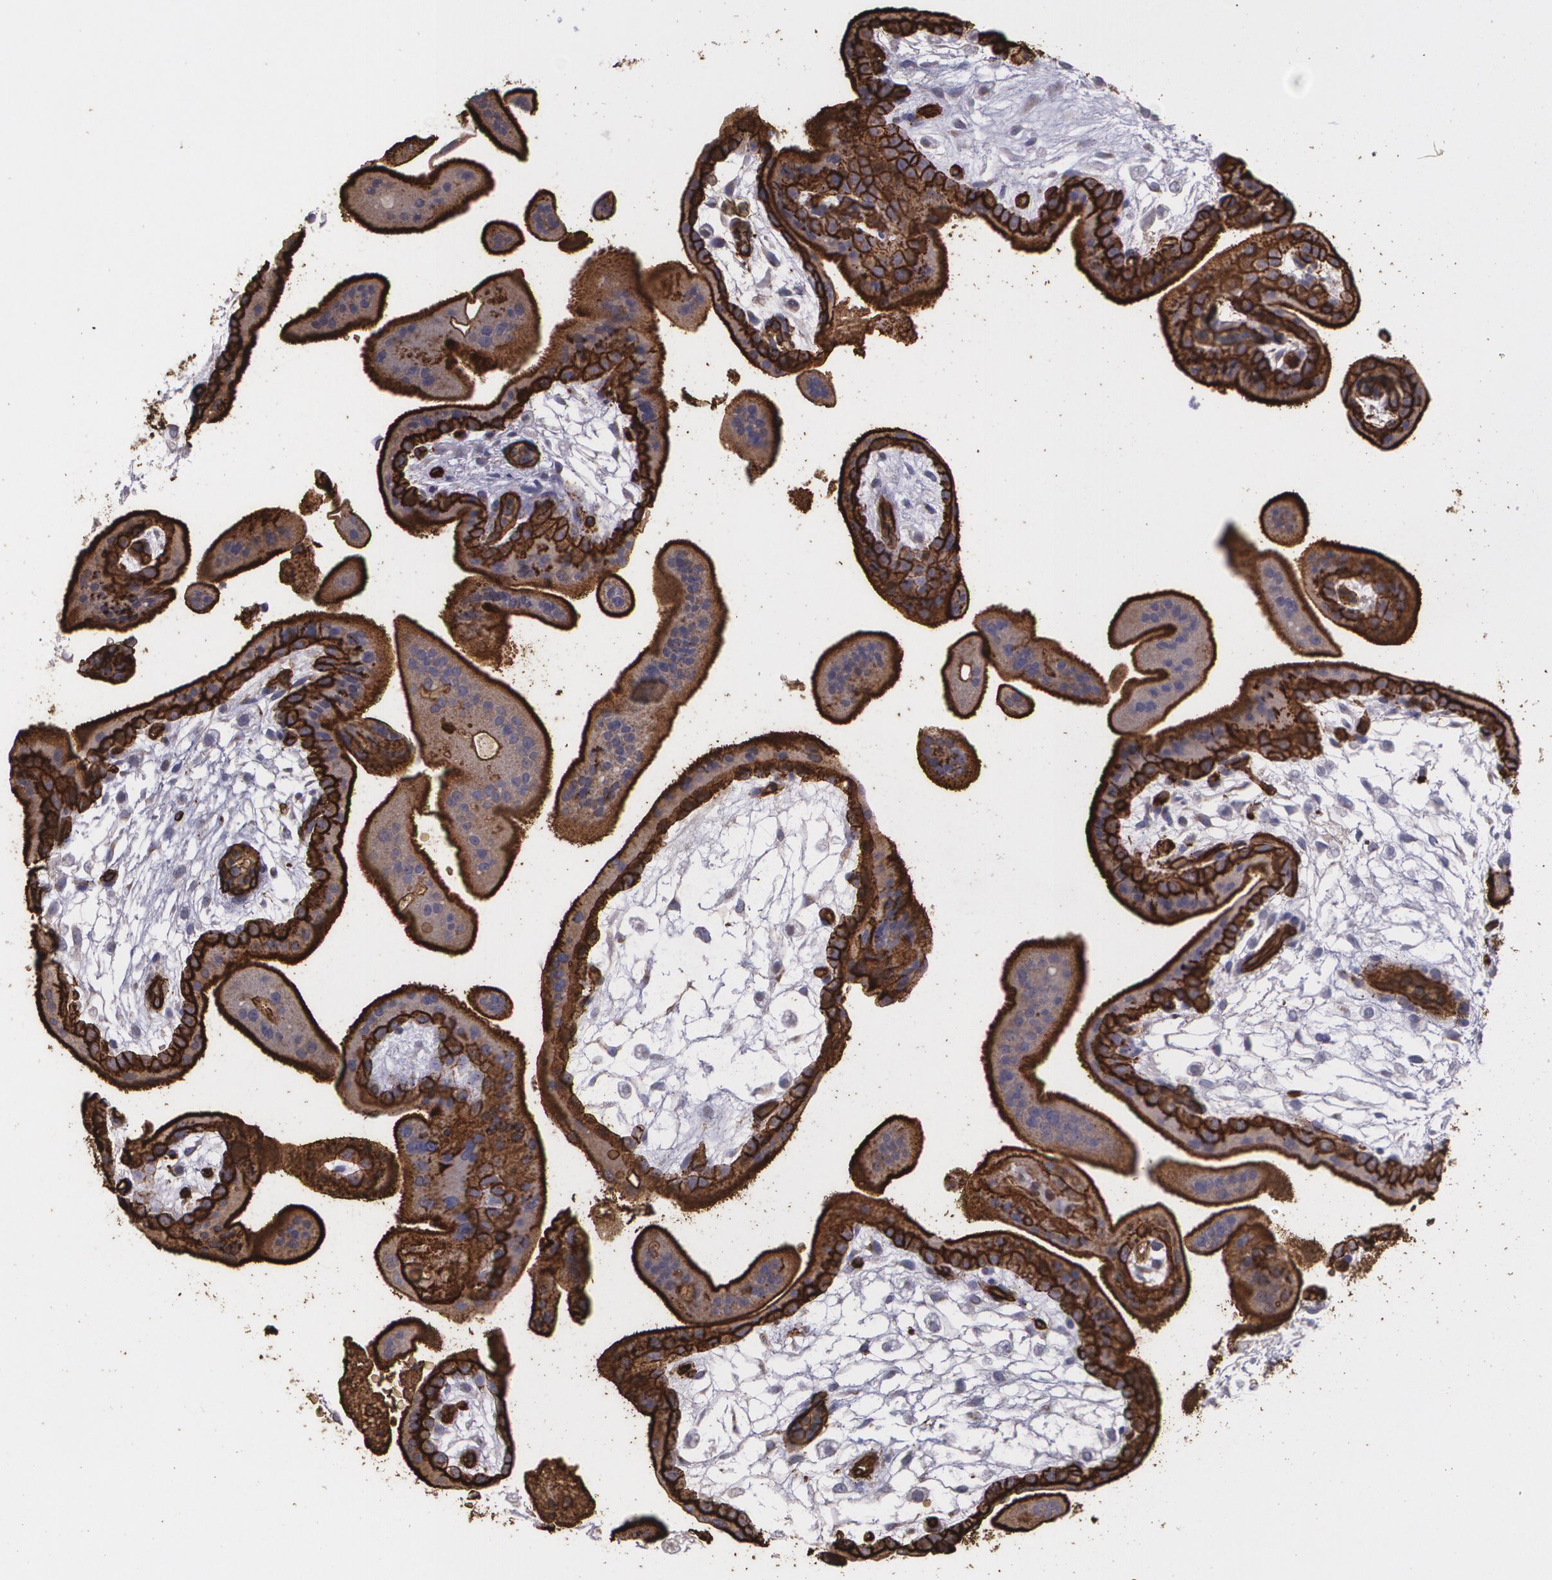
{"staining": {"intensity": "strong", "quantity": ">75%", "location": "cytoplasmic/membranous"}, "tissue": "placenta", "cell_type": "Decidual cells", "image_type": "normal", "snomed": [{"axis": "morphology", "description": "Normal tissue, NOS"}, {"axis": "topography", "description": "Placenta"}], "caption": "Protein analysis of unremarkable placenta shows strong cytoplasmic/membranous expression in approximately >75% of decidual cells.", "gene": "SLC2A1", "patient": {"sex": "female", "age": 35}}